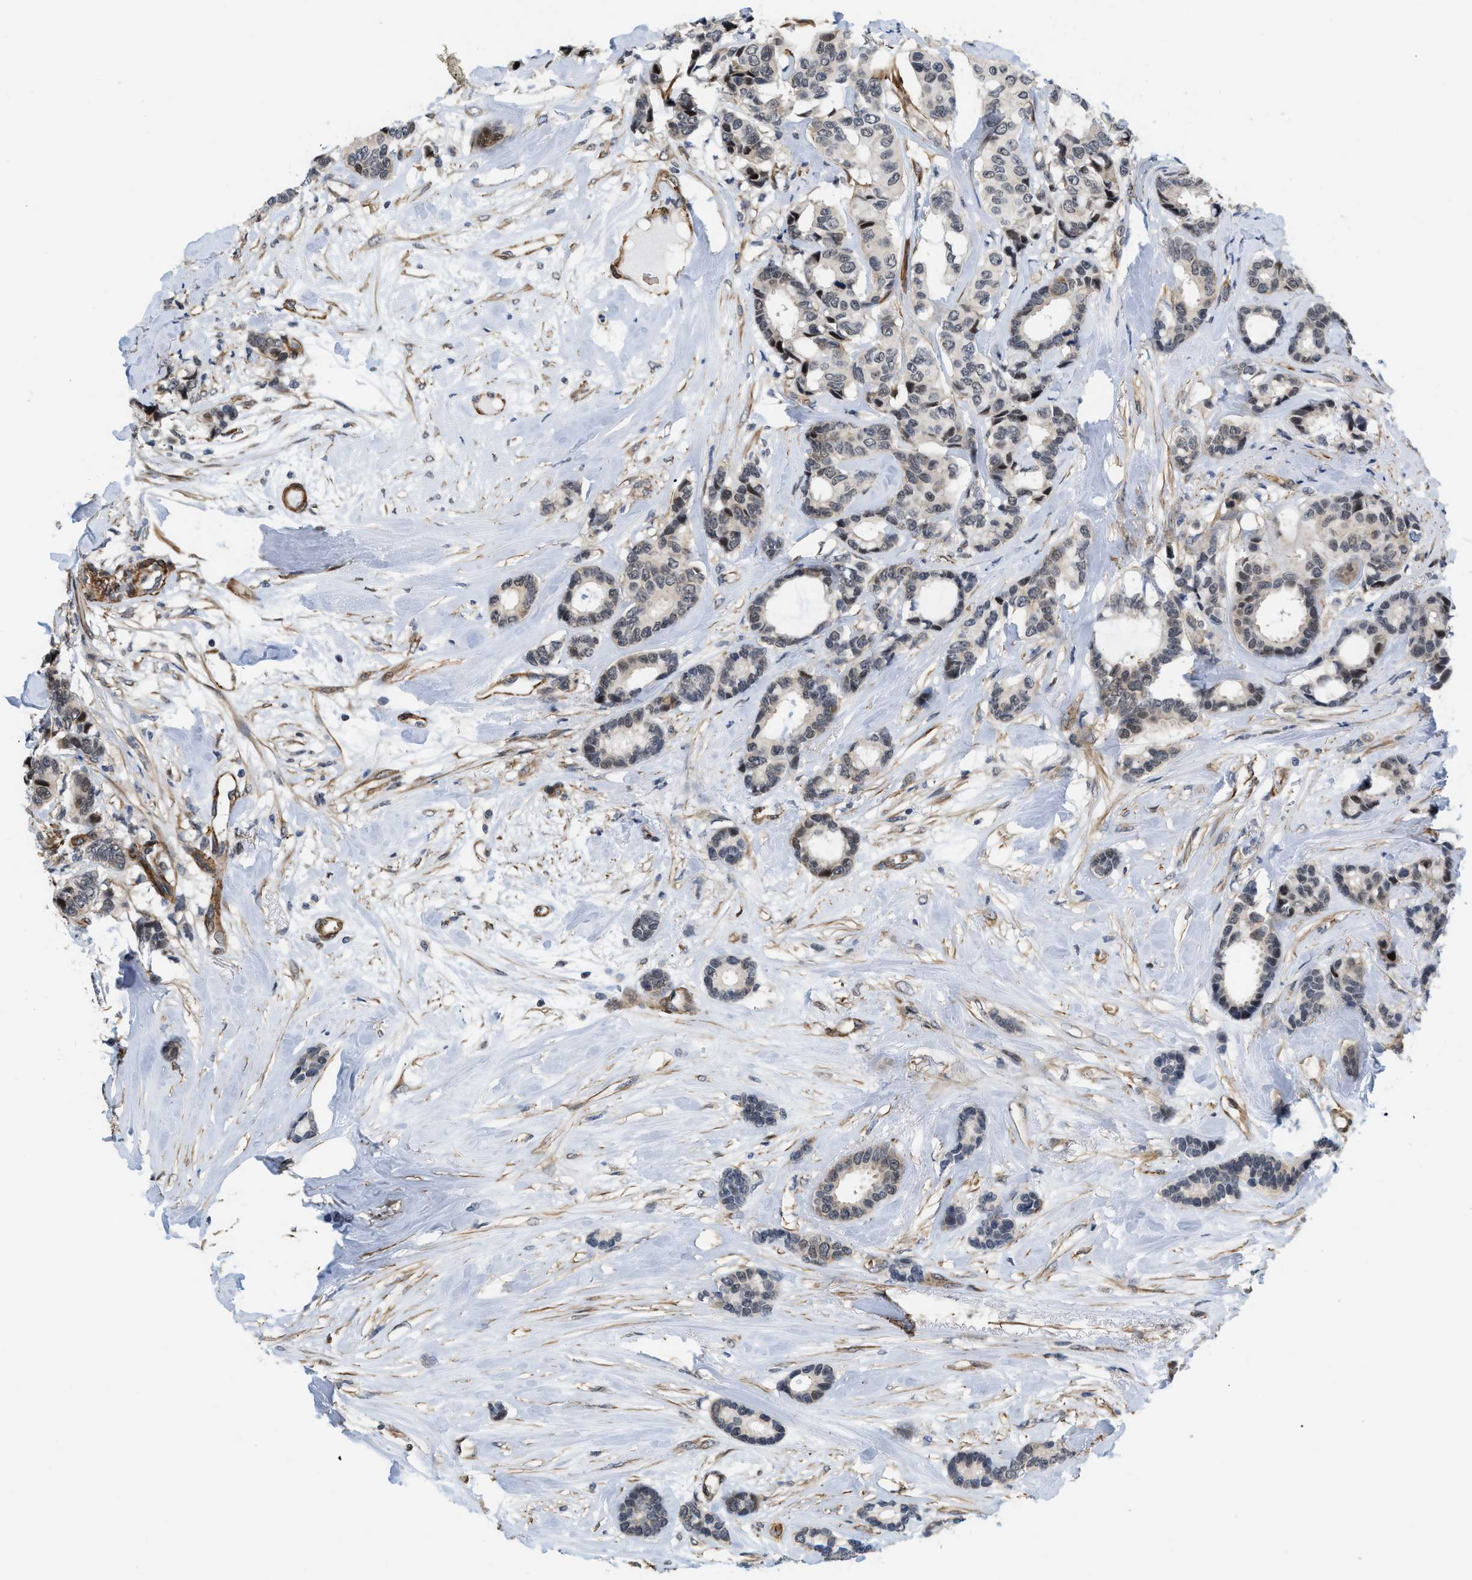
{"staining": {"intensity": "weak", "quantity": "<25%", "location": "cytoplasmic/membranous,nuclear"}, "tissue": "breast cancer", "cell_type": "Tumor cells", "image_type": "cancer", "snomed": [{"axis": "morphology", "description": "Duct carcinoma"}, {"axis": "topography", "description": "Breast"}], "caption": "The photomicrograph shows no staining of tumor cells in breast cancer.", "gene": "GPRASP2", "patient": {"sex": "female", "age": 87}}